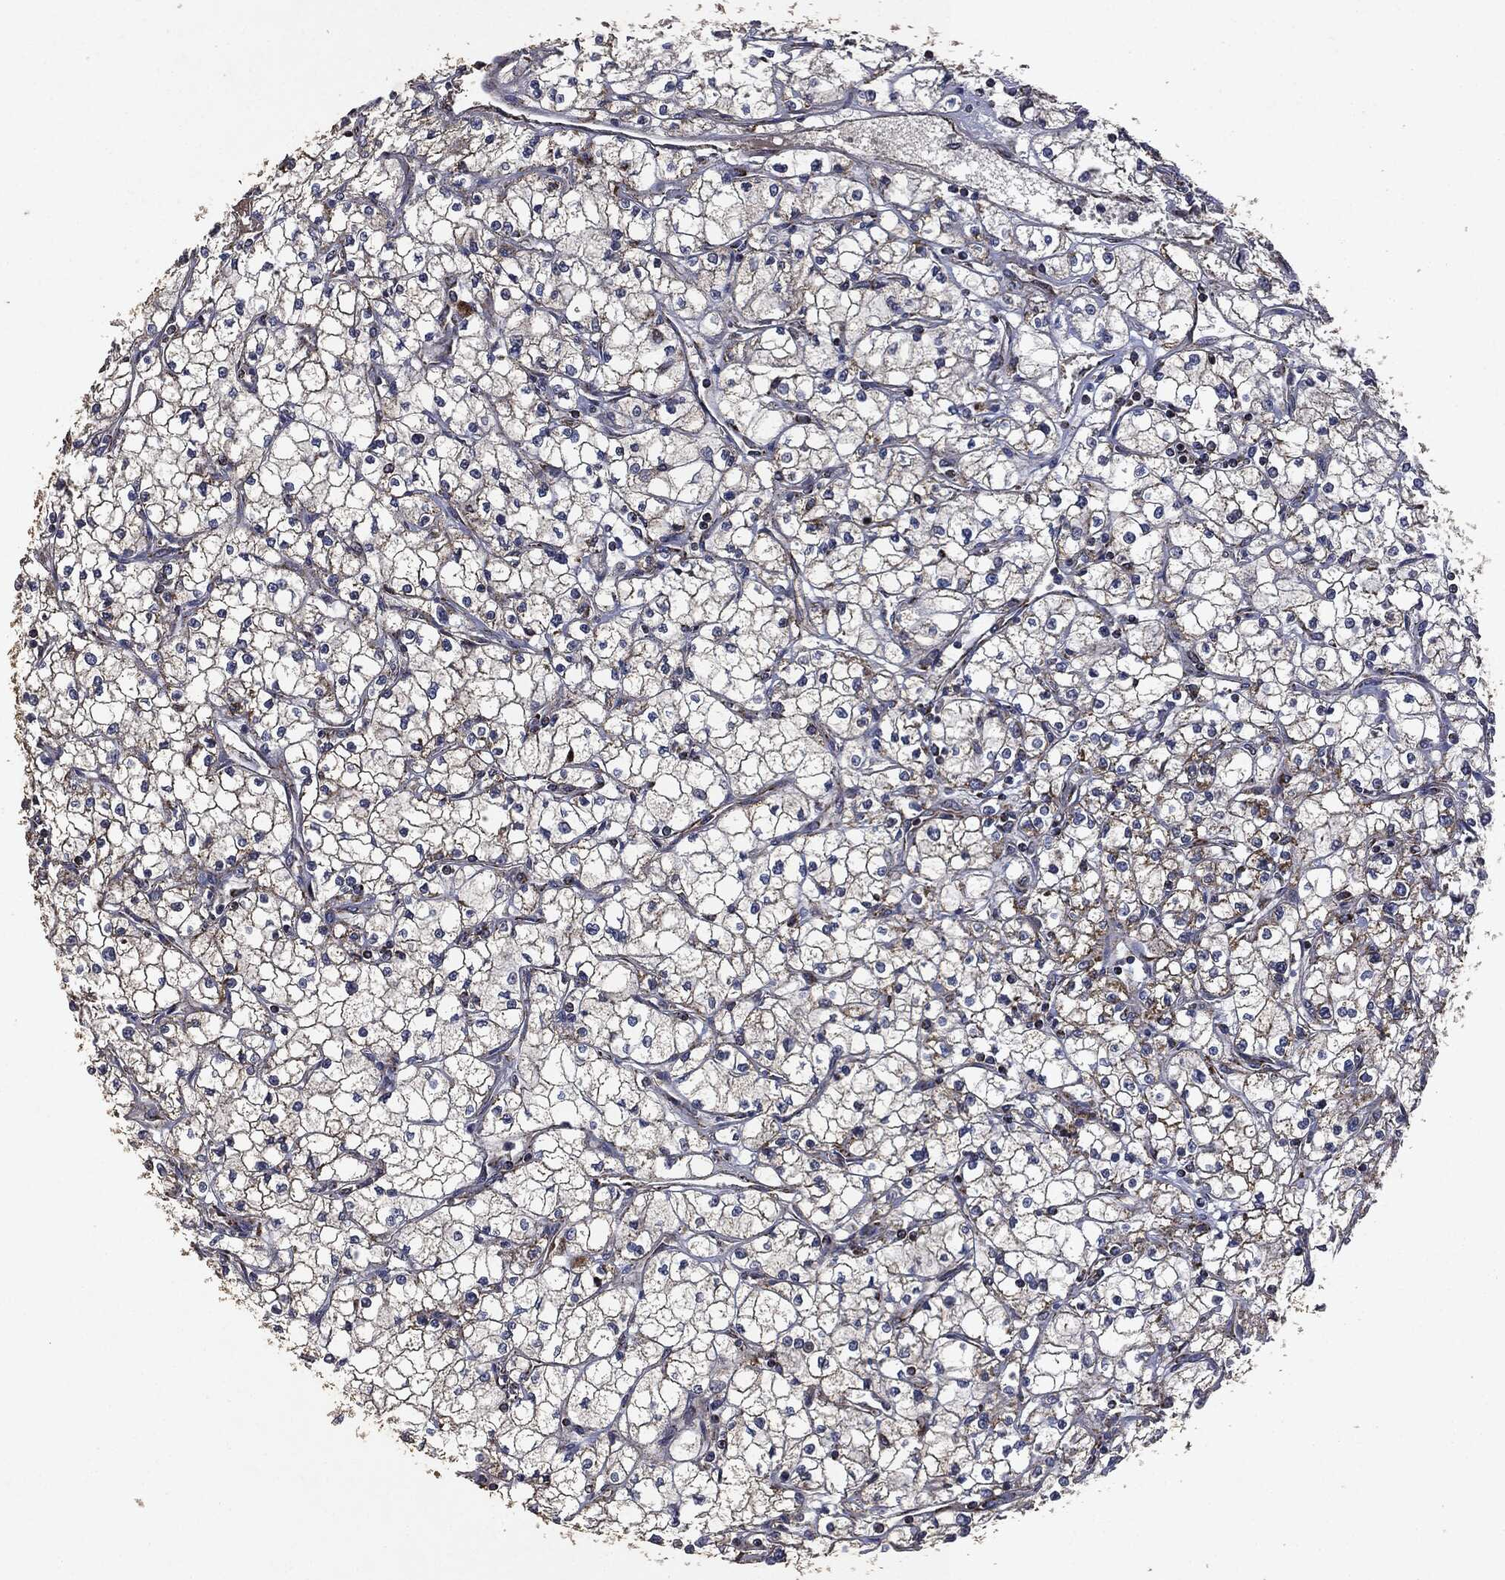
{"staining": {"intensity": "moderate", "quantity": "<25%", "location": "cytoplasmic/membranous"}, "tissue": "renal cancer", "cell_type": "Tumor cells", "image_type": "cancer", "snomed": [{"axis": "morphology", "description": "Adenocarcinoma, NOS"}, {"axis": "topography", "description": "Kidney"}], "caption": "Approximately <25% of tumor cells in human renal cancer (adenocarcinoma) reveal moderate cytoplasmic/membranous protein expression as visualized by brown immunohistochemical staining.", "gene": "RYK", "patient": {"sex": "male", "age": 67}}